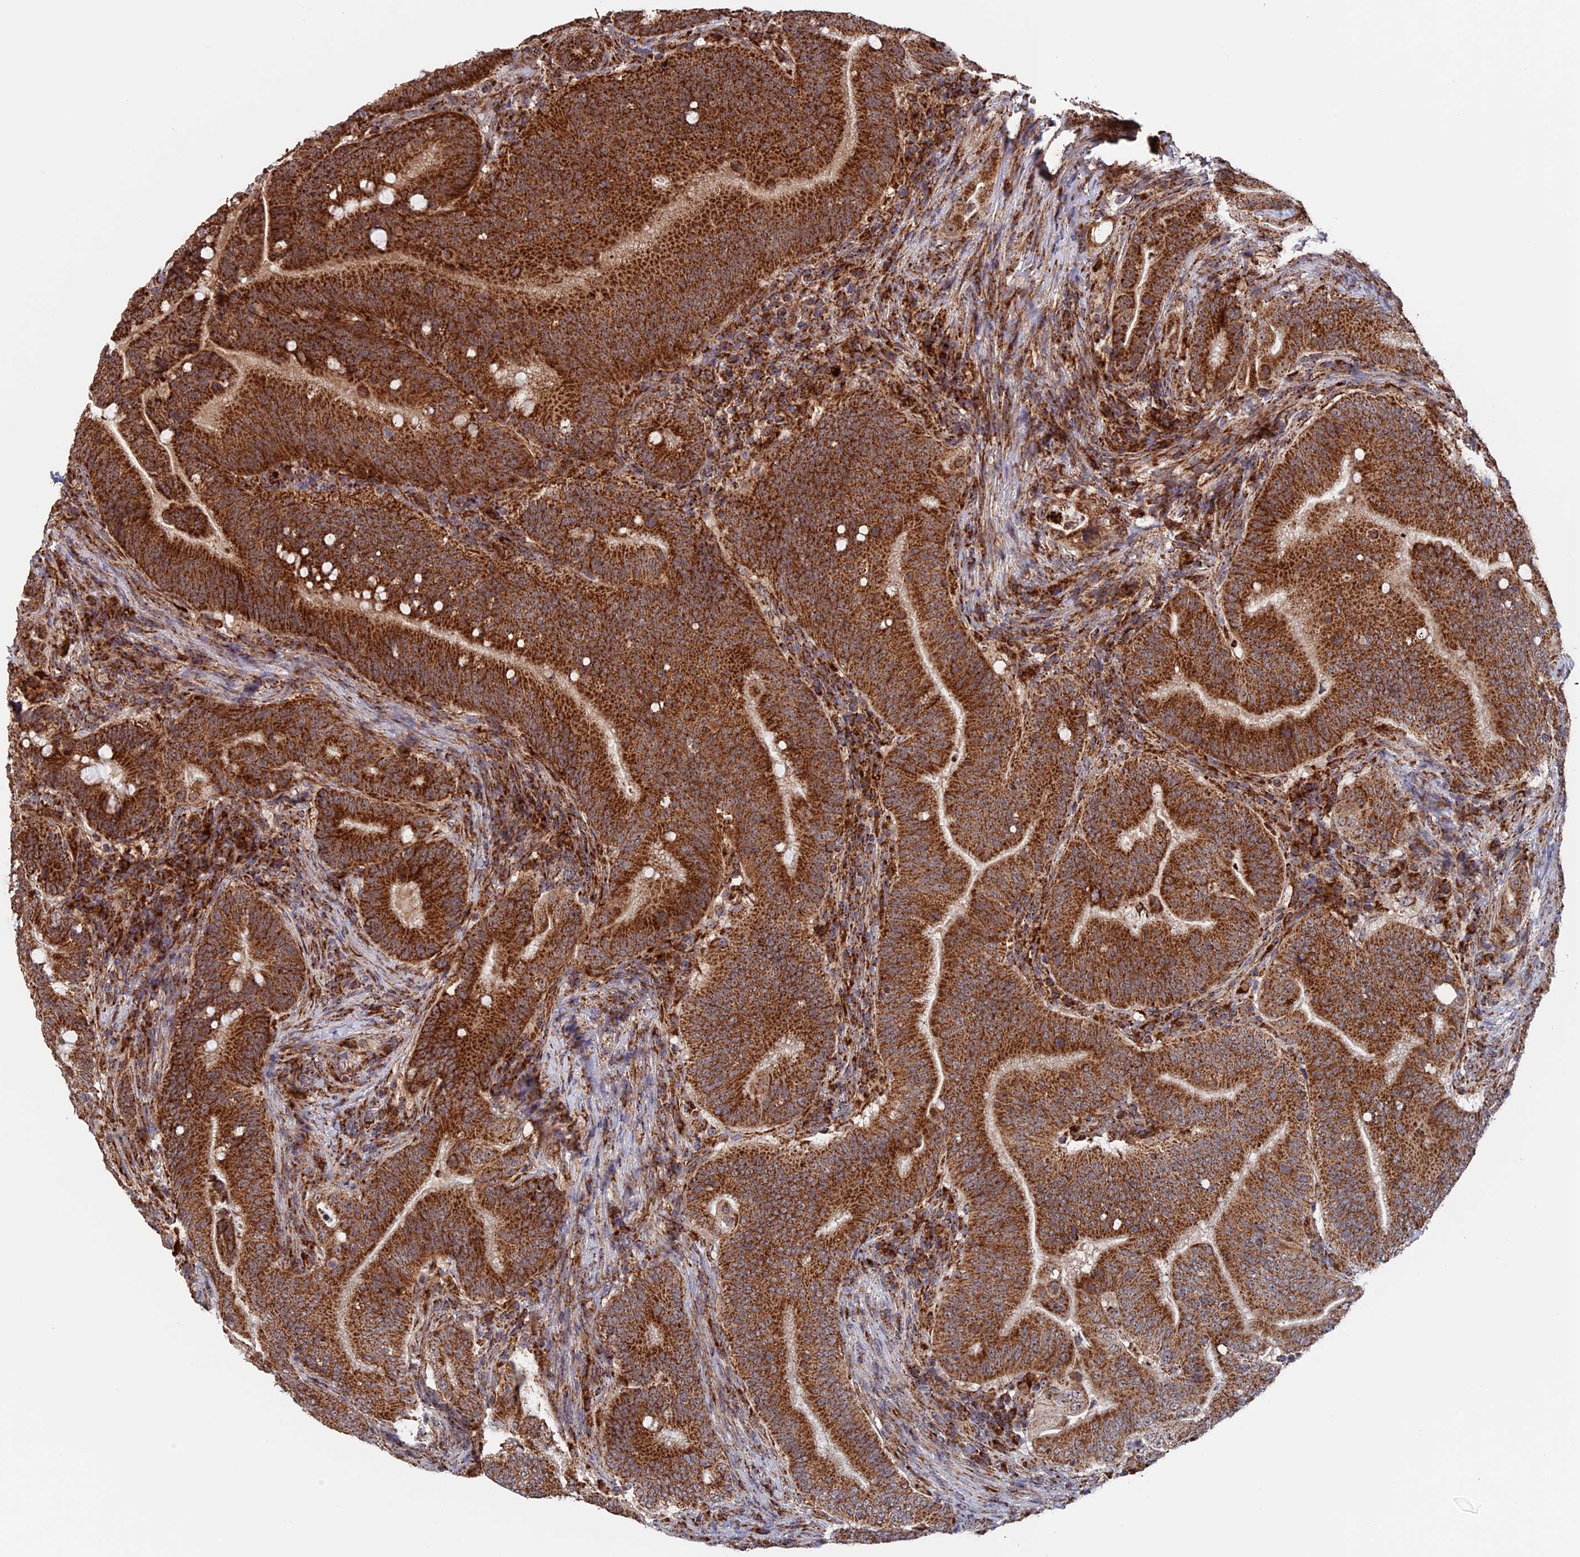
{"staining": {"intensity": "strong", "quantity": ">75%", "location": "cytoplasmic/membranous"}, "tissue": "colorectal cancer", "cell_type": "Tumor cells", "image_type": "cancer", "snomed": [{"axis": "morphology", "description": "Adenocarcinoma, NOS"}, {"axis": "topography", "description": "Colon"}], "caption": "High-power microscopy captured an IHC histopathology image of colorectal adenocarcinoma, revealing strong cytoplasmic/membranous positivity in approximately >75% of tumor cells.", "gene": "DTYMK", "patient": {"sex": "female", "age": 66}}